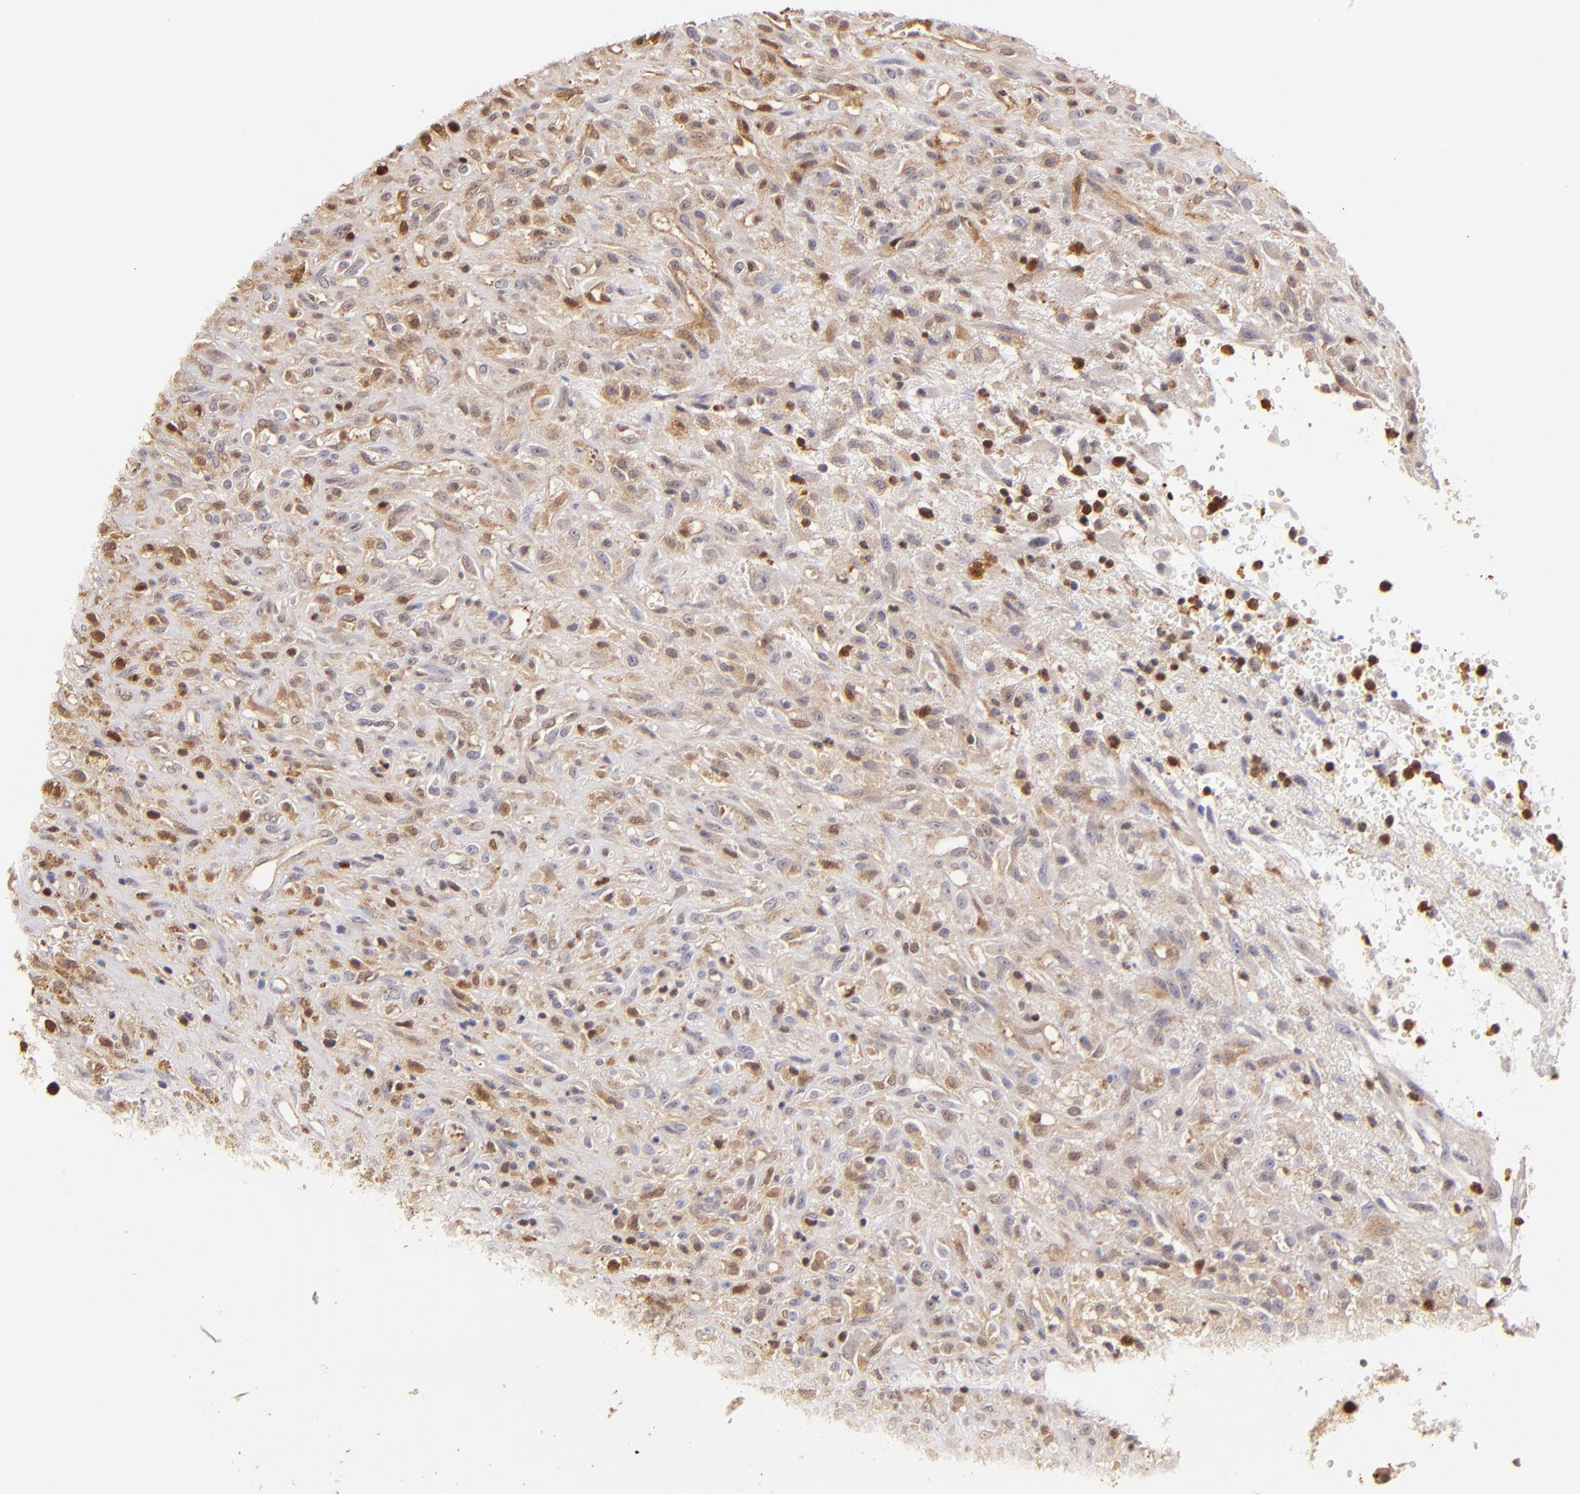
{"staining": {"intensity": "moderate", "quantity": "25%-75%", "location": "cytoplasmic/membranous"}, "tissue": "glioma", "cell_type": "Tumor cells", "image_type": "cancer", "snomed": [{"axis": "morphology", "description": "Glioma, malignant, High grade"}, {"axis": "topography", "description": "Brain"}], "caption": "Glioma tissue shows moderate cytoplasmic/membranous expression in approximately 25%-75% of tumor cells", "gene": "BTK", "patient": {"sex": "male", "age": 66}}